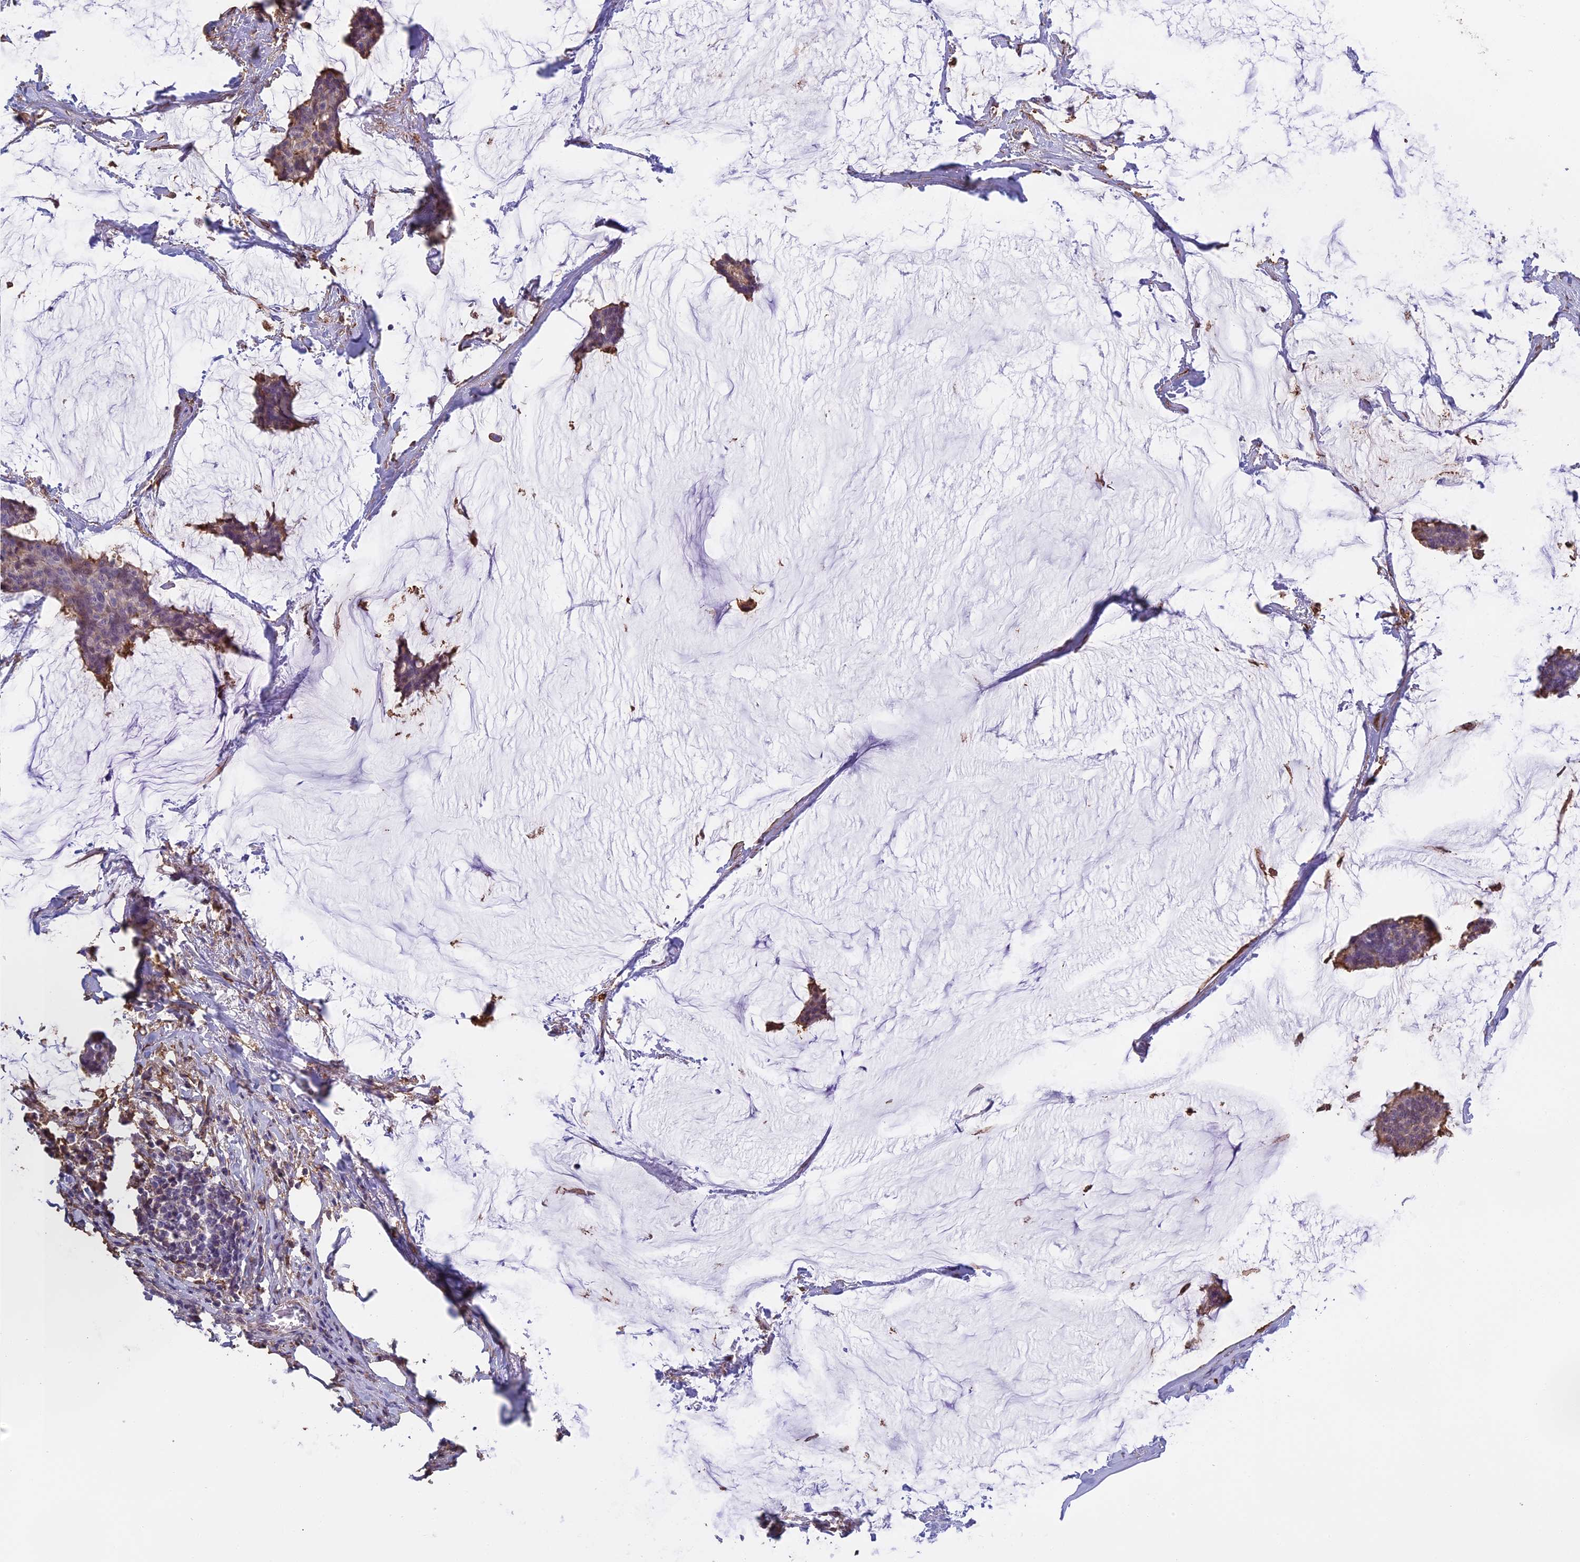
{"staining": {"intensity": "weak", "quantity": "<25%", "location": "cytoplasmic/membranous"}, "tissue": "breast cancer", "cell_type": "Tumor cells", "image_type": "cancer", "snomed": [{"axis": "morphology", "description": "Duct carcinoma"}, {"axis": "topography", "description": "Breast"}], "caption": "Micrograph shows no protein positivity in tumor cells of breast cancer tissue.", "gene": "TMEM255B", "patient": {"sex": "female", "age": 93}}